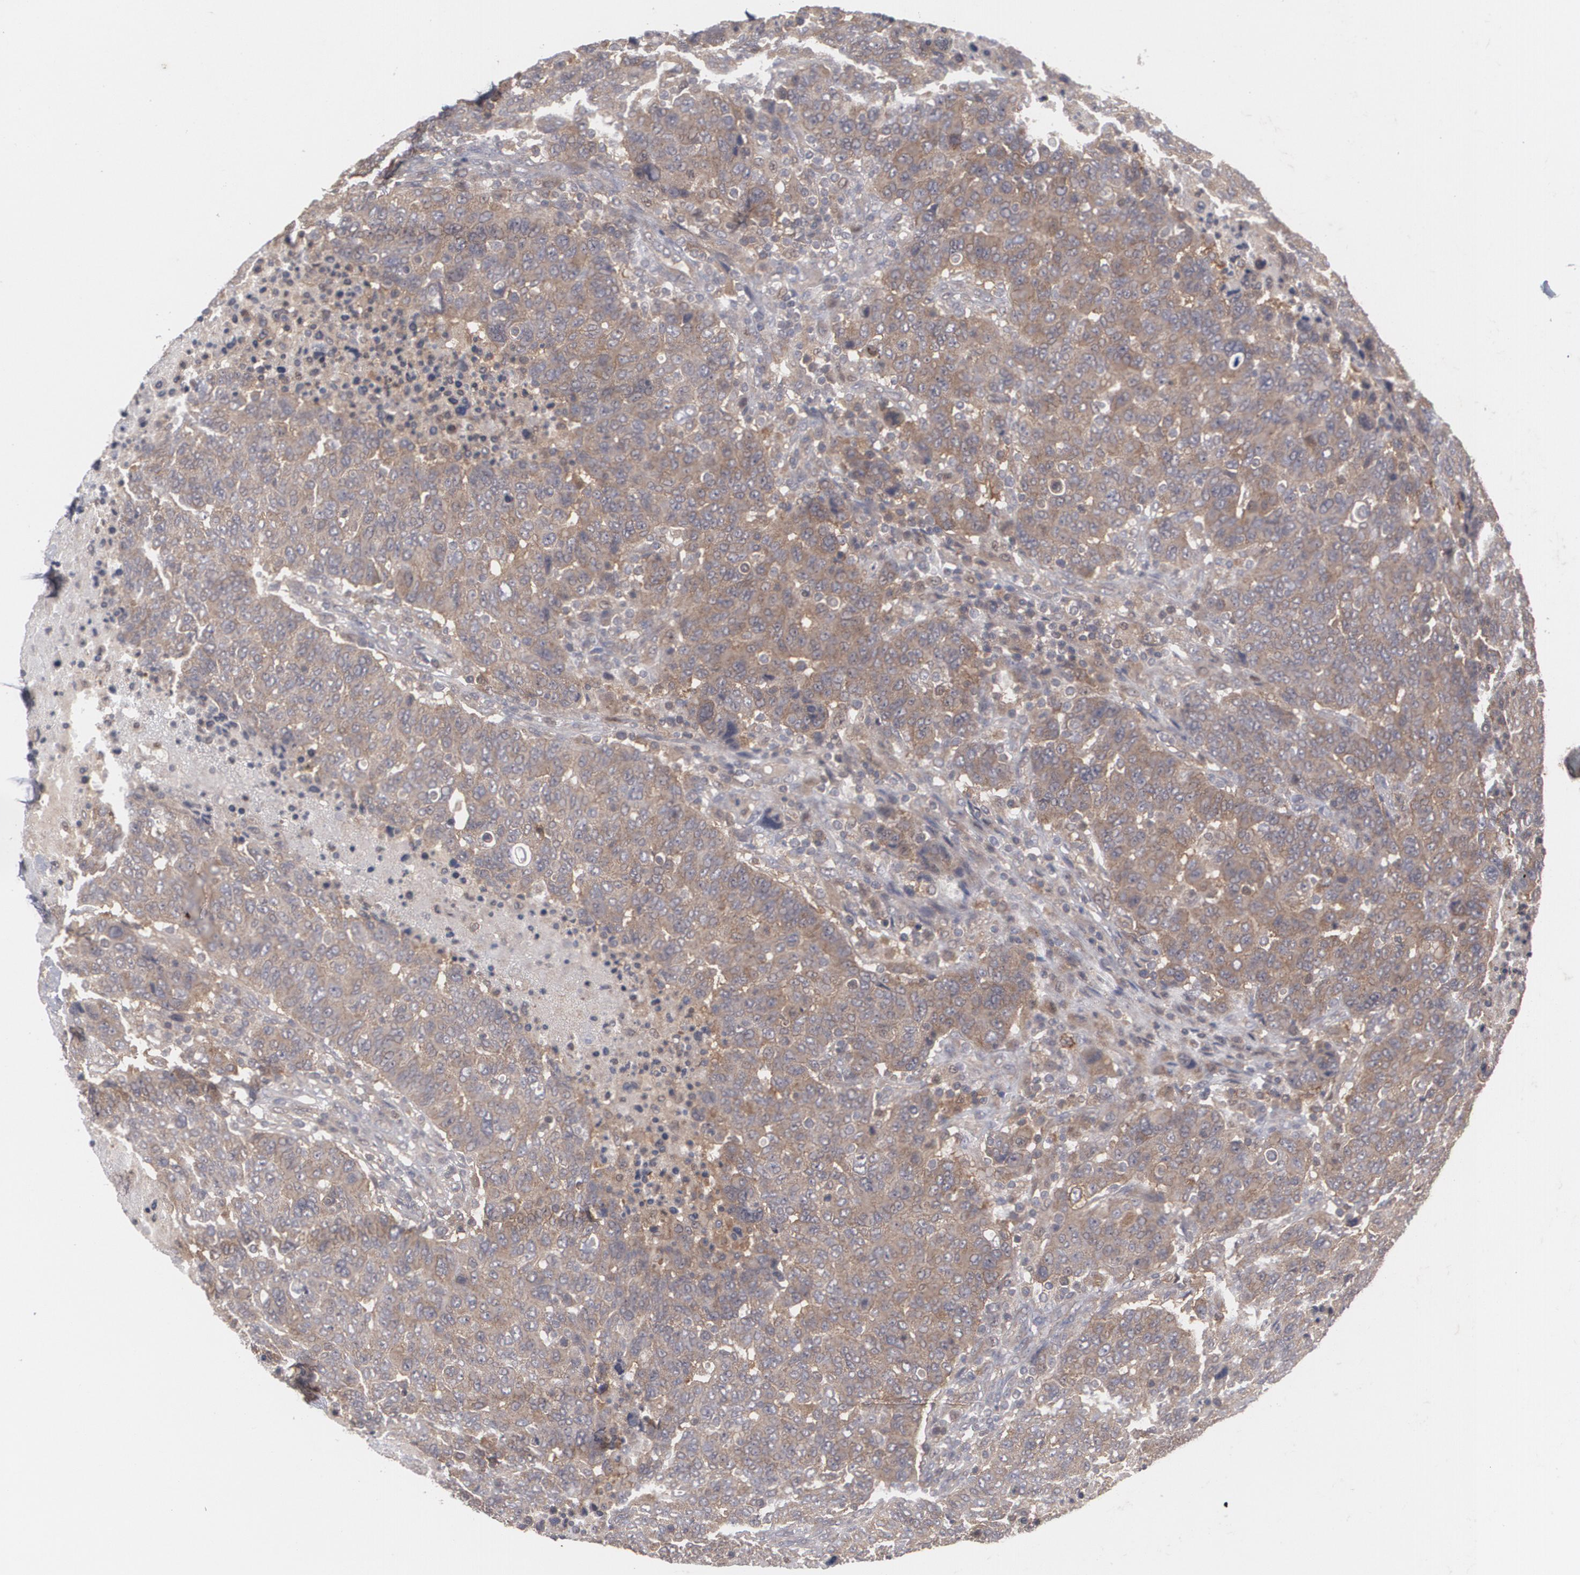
{"staining": {"intensity": "weak", "quantity": "25%-75%", "location": "cytoplasmic/membranous"}, "tissue": "breast cancer", "cell_type": "Tumor cells", "image_type": "cancer", "snomed": [{"axis": "morphology", "description": "Duct carcinoma"}, {"axis": "topography", "description": "Breast"}], "caption": "A low amount of weak cytoplasmic/membranous staining is seen in about 25%-75% of tumor cells in breast invasive ductal carcinoma tissue.", "gene": "HTT", "patient": {"sex": "female", "age": 37}}